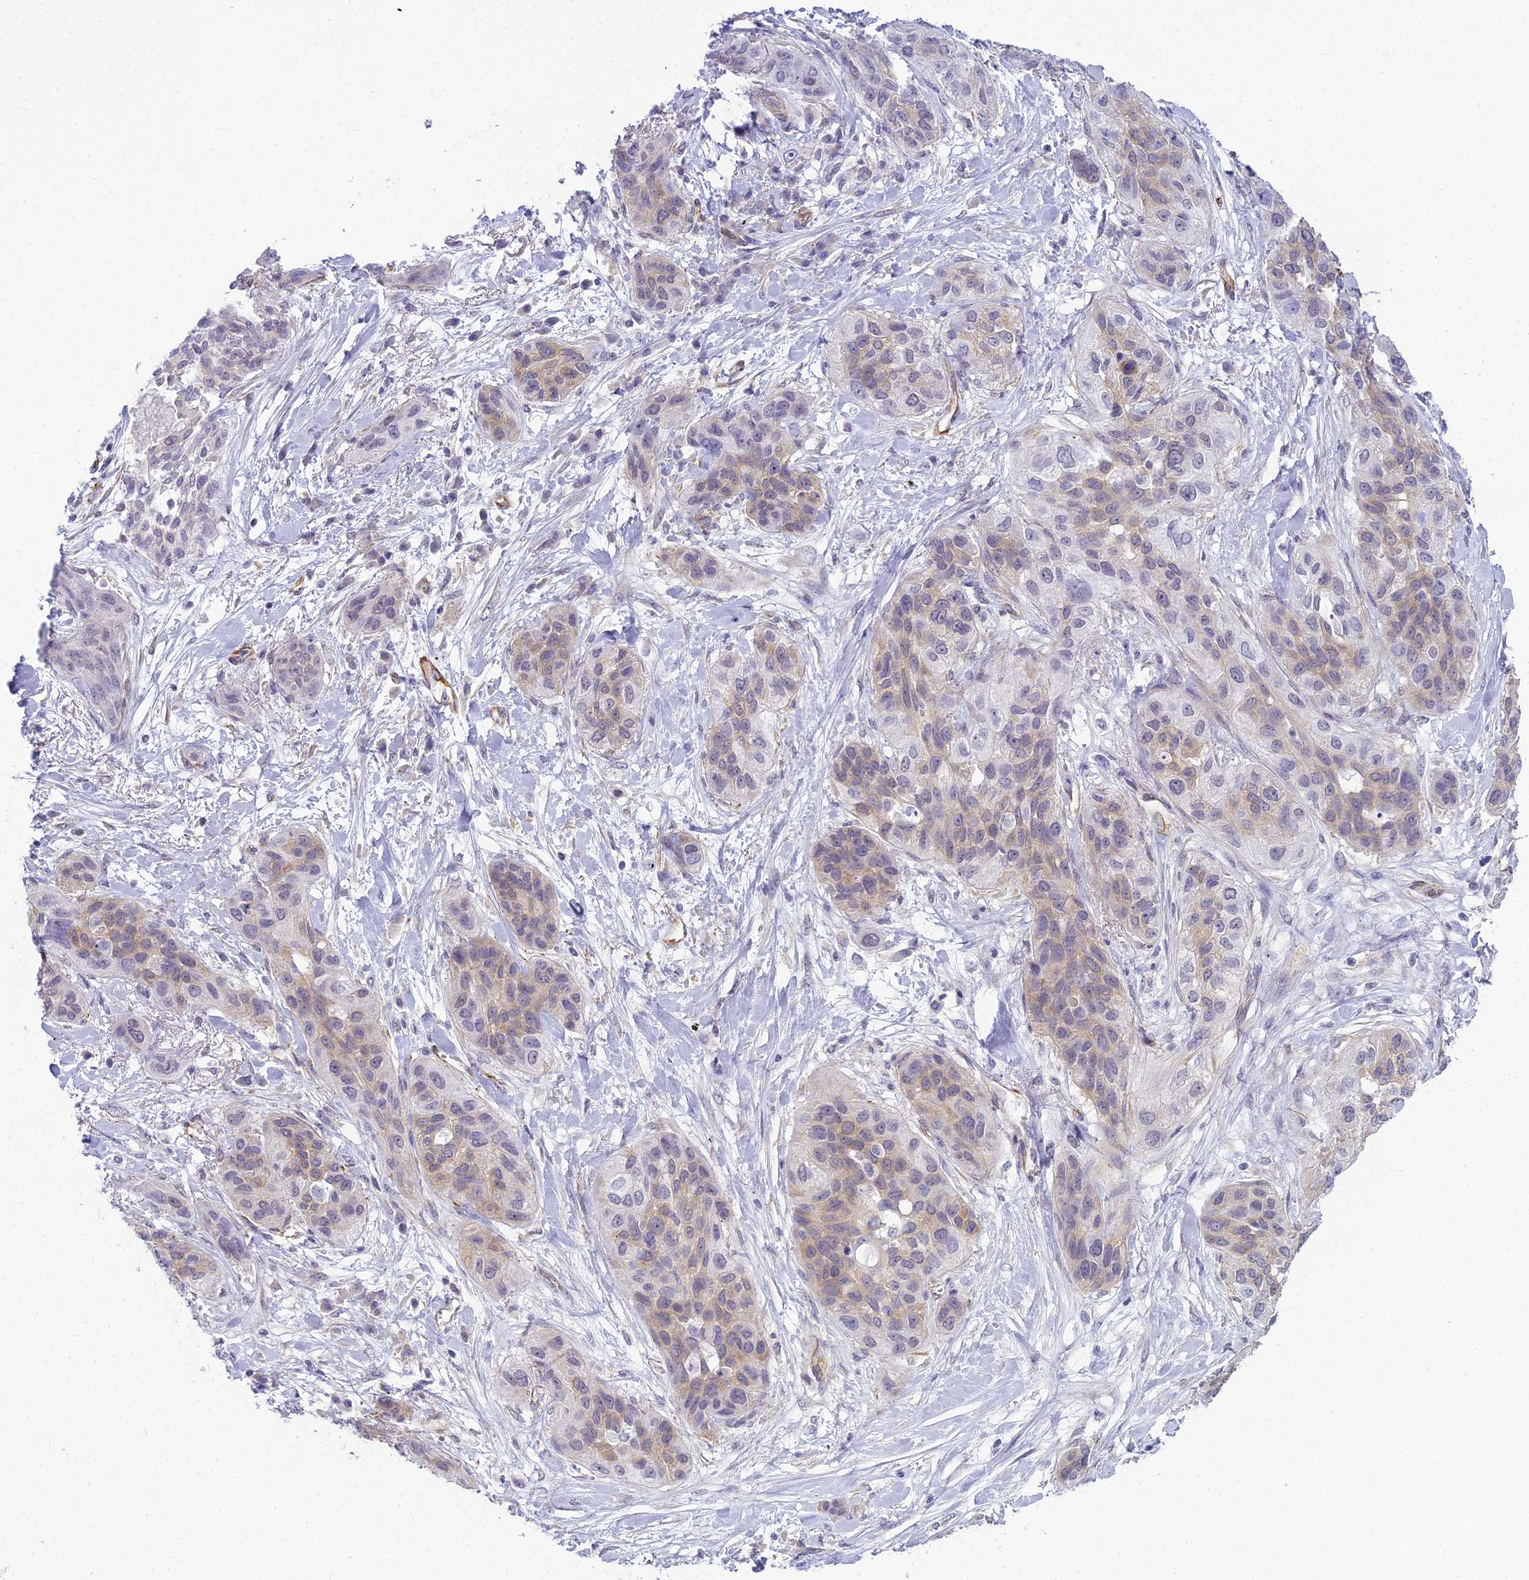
{"staining": {"intensity": "weak", "quantity": "25%-75%", "location": "cytoplasmic/membranous"}, "tissue": "lung cancer", "cell_type": "Tumor cells", "image_type": "cancer", "snomed": [{"axis": "morphology", "description": "Squamous cell carcinoma, NOS"}, {"axis": "topography", "description": "Lung"}], "caption": "Human lung squamous cell carcinoma stained for a protein (brown) displays weak cytoplasmic/membranous positive positivity in about 25%-75% of tumor cells.", "gene": "RGL3", "patient": {"sex": "female", "age": 70}}